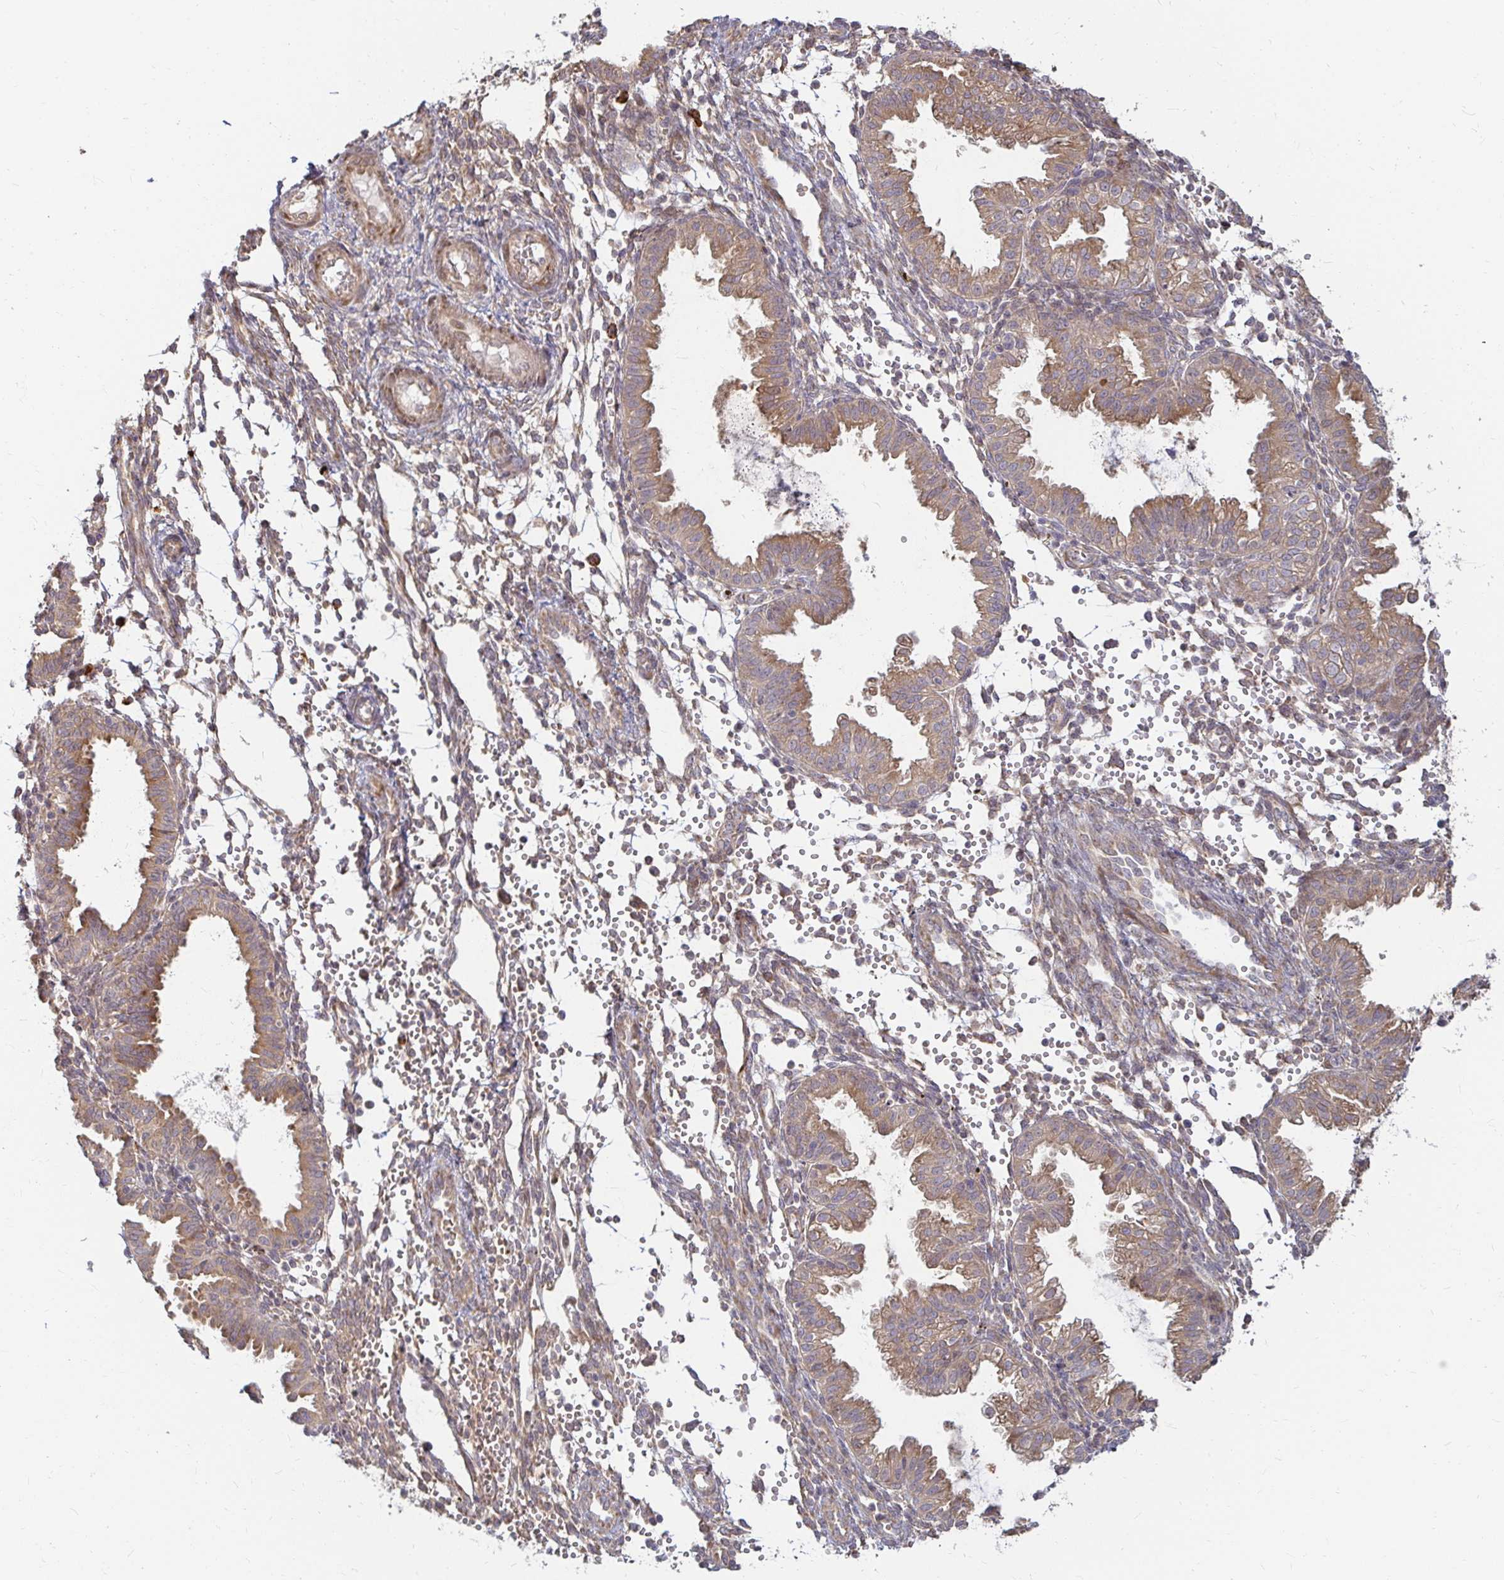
{"staining": {"intensity": "weak", "quantity": "<25%", "location": "cytoplasmic/membranous"}, "tissue": "endometrium", "cell_type": "Cells in endometrial stroma", "image_type": "normal", "snomed": [{"axis": "morphology", "description": "Normal tissue, NOS"}, {"axis": "topography", "description": "Endometrium"}], "caption": "A high-resolution photomicrograph shows immunohistochemistry (IHC) staining of benign endometrium, which demonstrates no significant expression in cells in endometrial stroma. Nuclei are stained in blue.", "gene": "CAST", "patient": {"sex": "female", "age": 33}}